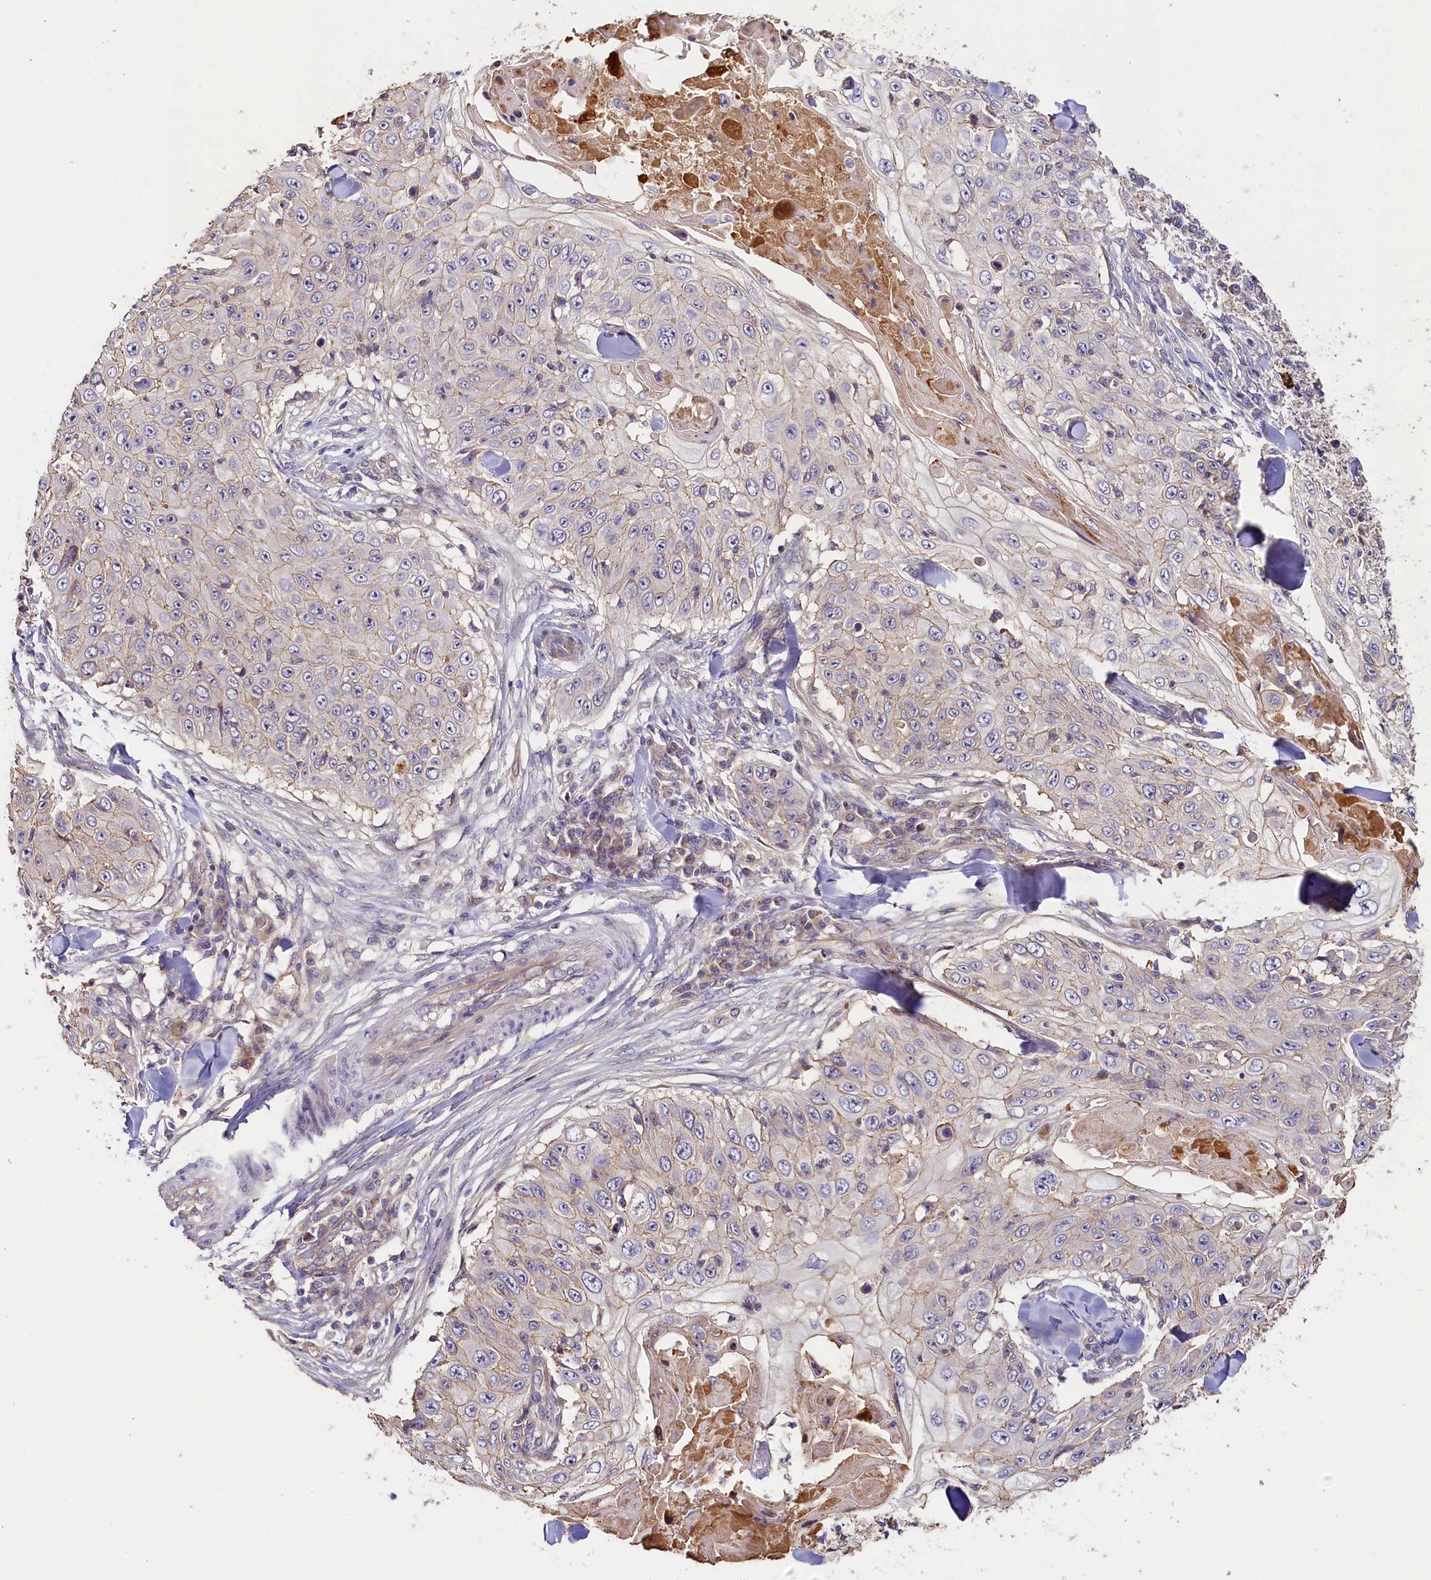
{"staining": {"intensity": "negative", "quantity": "none", "location": "none"}, "tissue": "skin cancer", "cell_type": "Tumor cells", "image_type": "cancer", "snomed": [{"axis": "morphology", "description": "Squamous cell carcinoma, NOS"}, {"axis": "topography", "description": "Skin"}], "caption": "This is an immunohistochemistry image of skin cancer (squamous cell carcinoma). There is no positivity in tumor cells.", "gene": "KATNB1", "patient": {"sex": "male", "age": 86}}